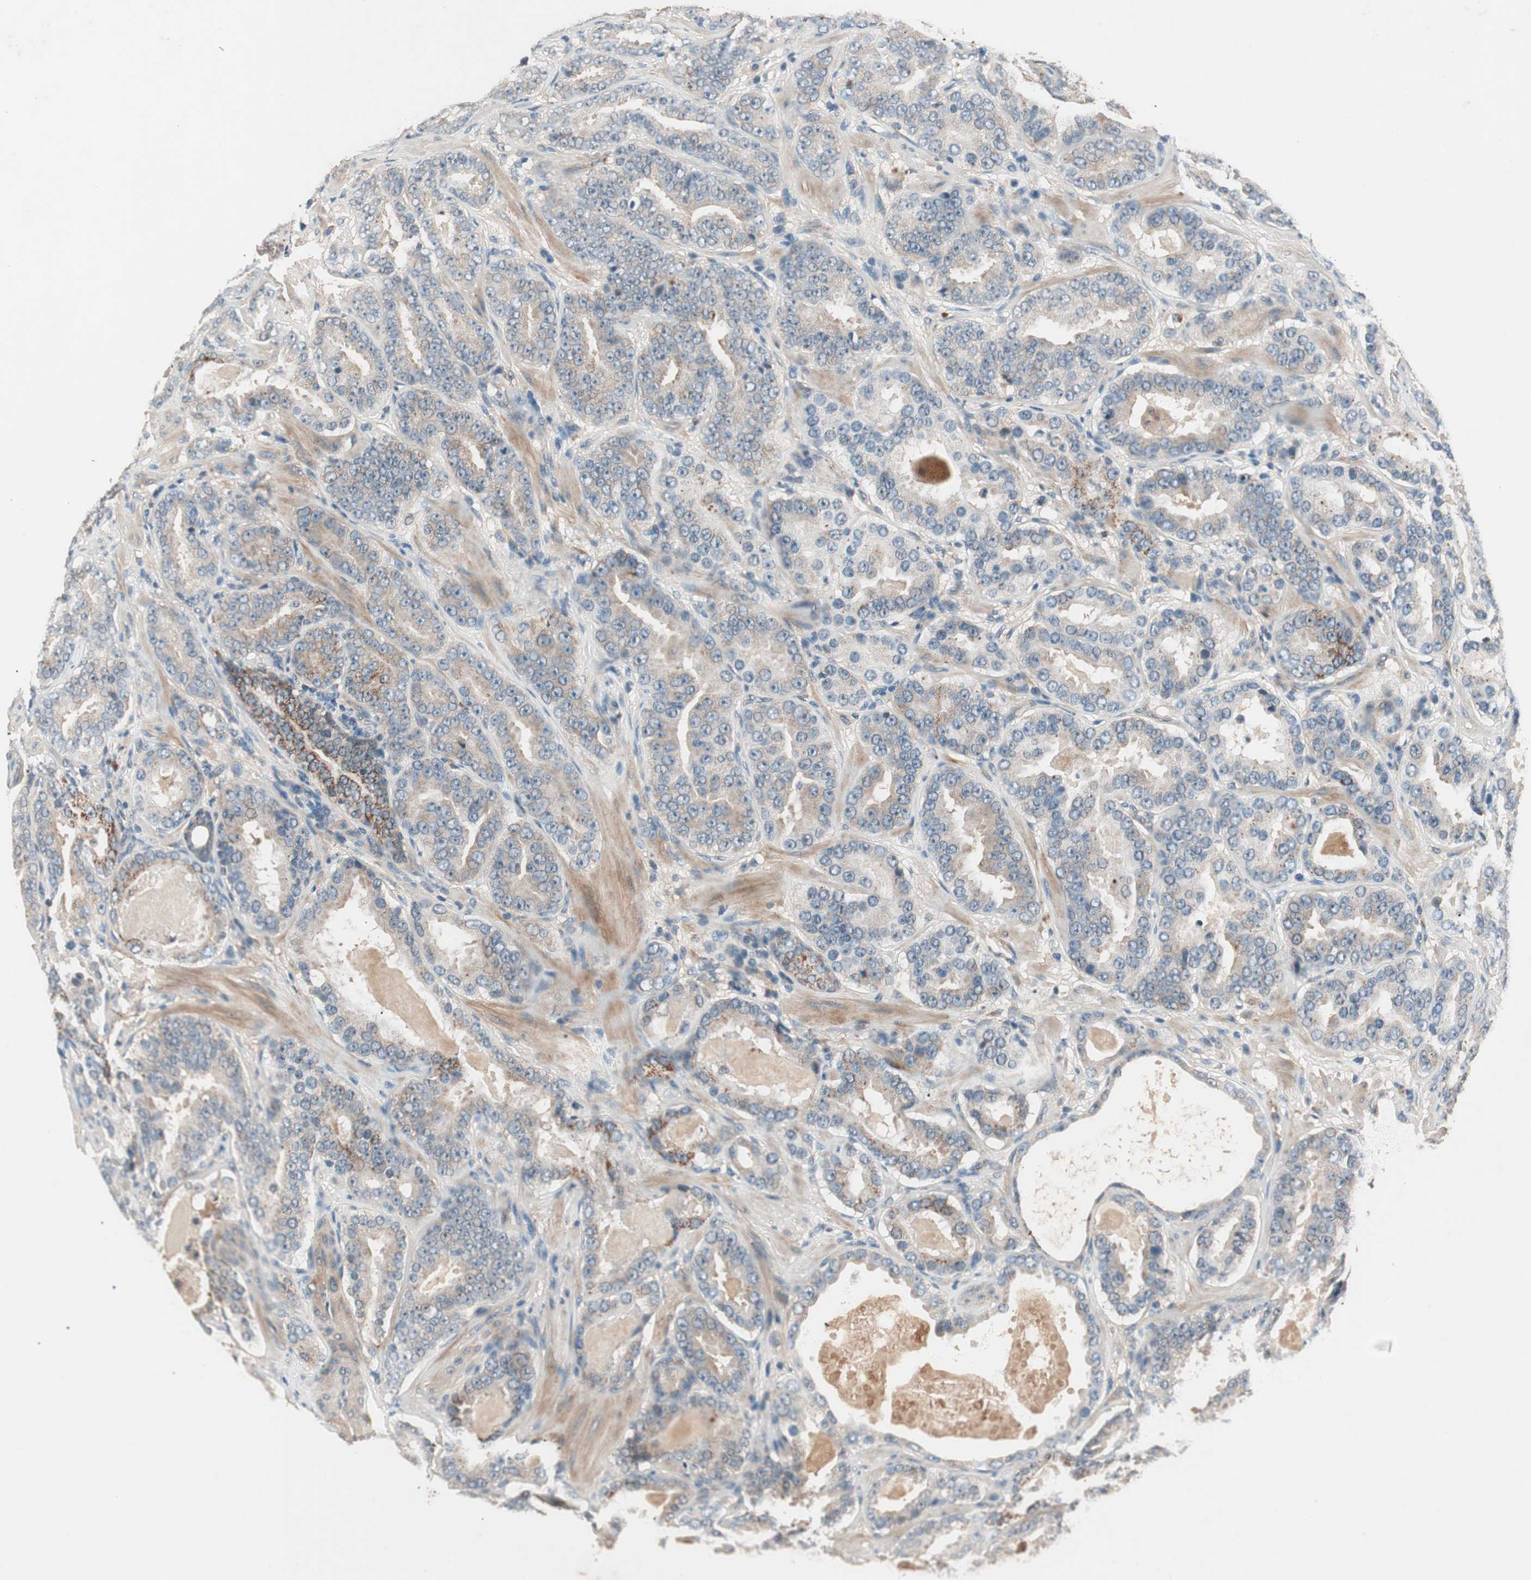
{"staining": {"intensity": "moderate", "quantity": ">75%", "location": "cytoplasmic/membranous"}, "tissue": "prostate cancer", "cell_type": "Tumor cells", "image_type": "cancer", "snomed": [{"axis": "morphology", "description": "Adenocarcinoma, Low grade"}, {"axis": "topography", "description": "Prostate"}], "caption": "Prostate adenocarcinoma (low-grade) tissue shows moderate cytoplasmic/membranous staining in approximately >75% of tumor cells, visualized by immunohistochemistry.", "gene": "NFRKB", "patient": {"sex": "male", "age": 59}}